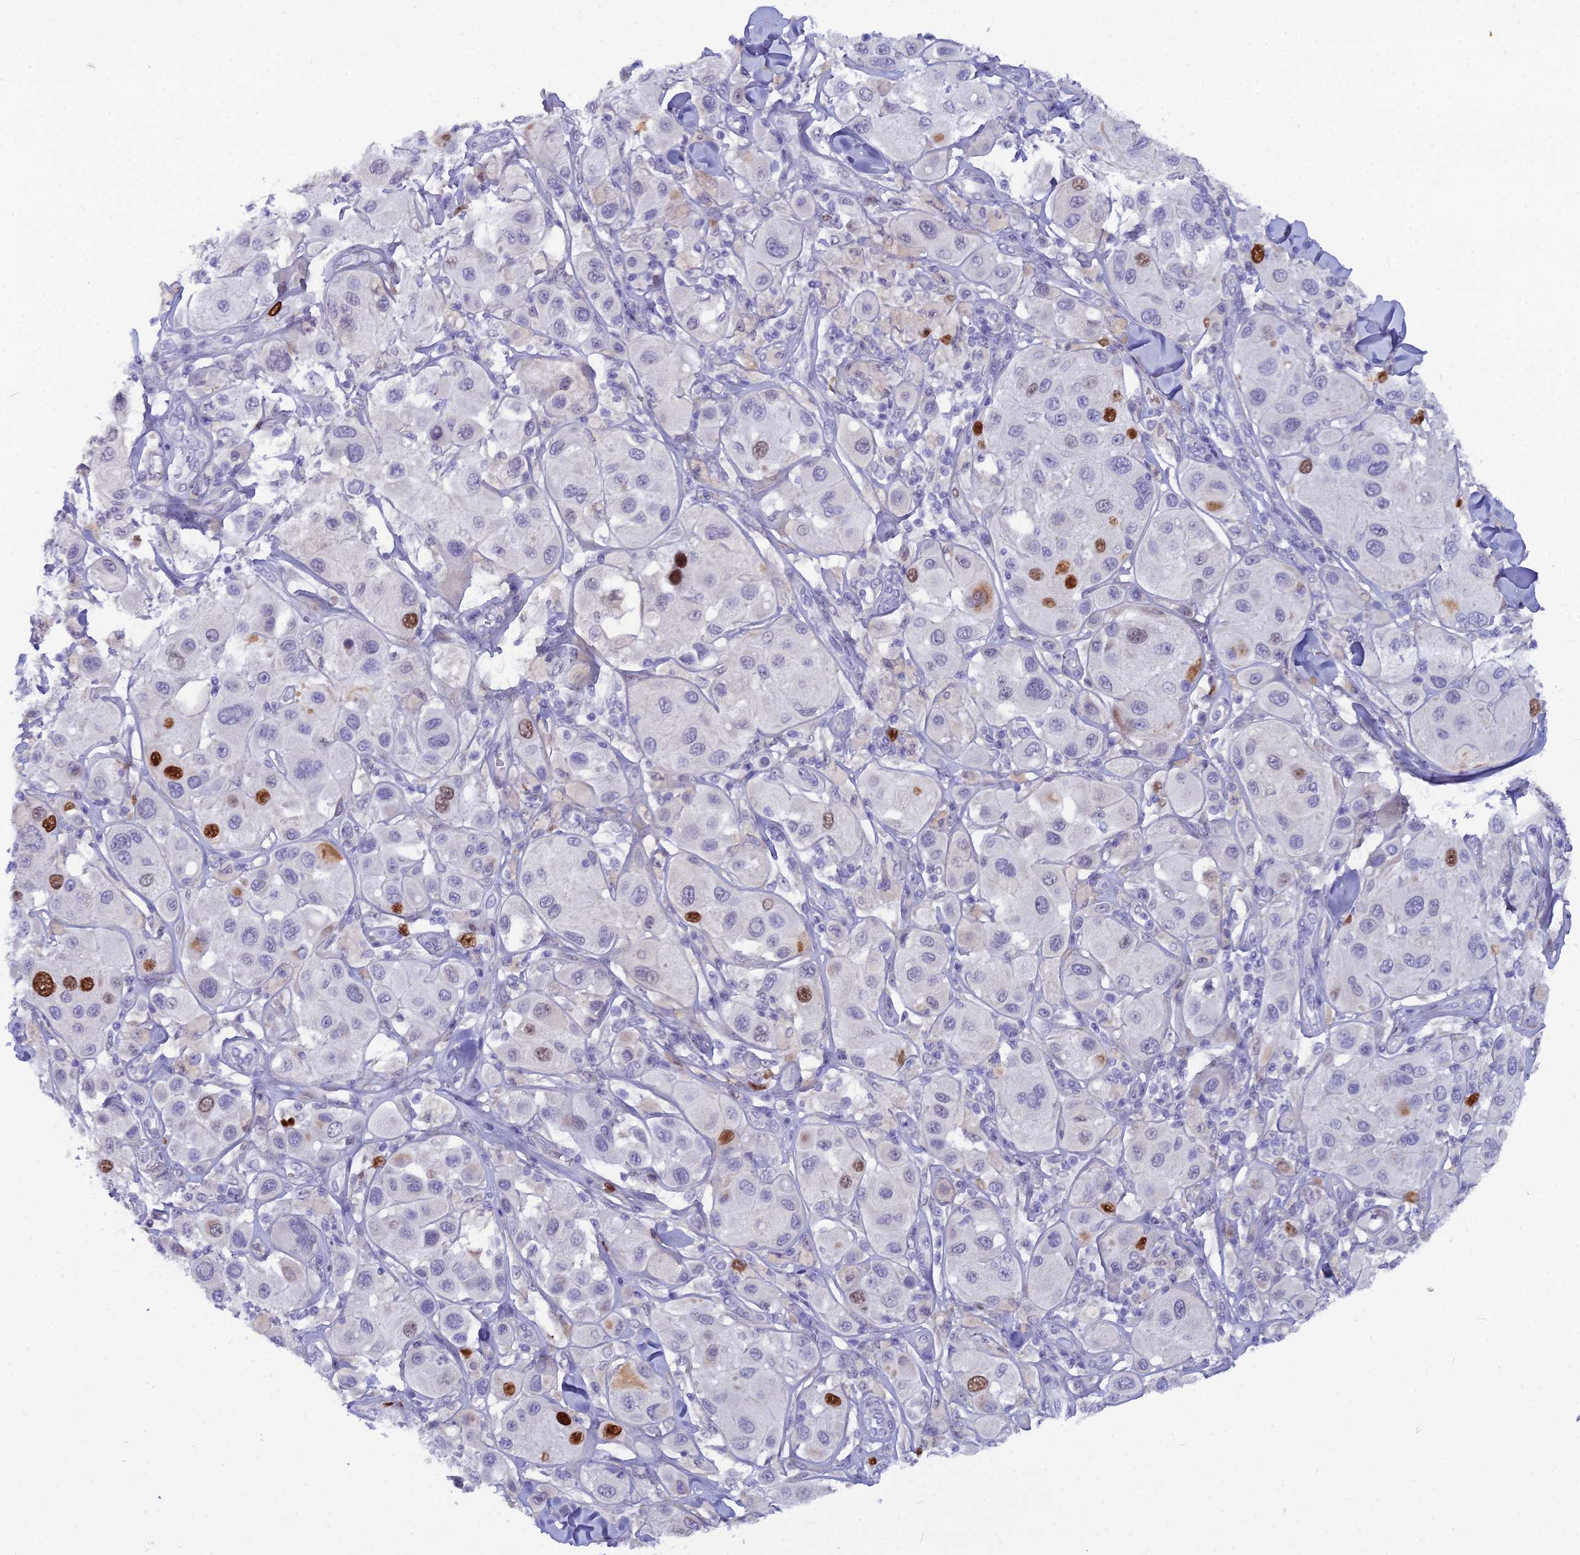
{"staining": {"intensity": "strong", "quantity": "<25%", "location": "nuclear"}, "tissue": "melanoma", "cell_type": "Tumor cells", "image_type": "cancer", "snomed": [{"axis": "morphology", "description": "Malignant melanoma, Metastatic site"}, {"axis": "topography", "description": "Skin"}], "caption": "Immunohistochemistry (IHC) staining of melanoma, which exhibits medium levels of strong nuclear positivity in about <25% of tumor cells indicating strong nuclear protein positivity. The staining was performed using DAB (brown) for protein detection and nuclei were counterstained in hematoxylin (blue).", "gene": "NUSAP1", "patient": {"sex": "male", "age": 41}}